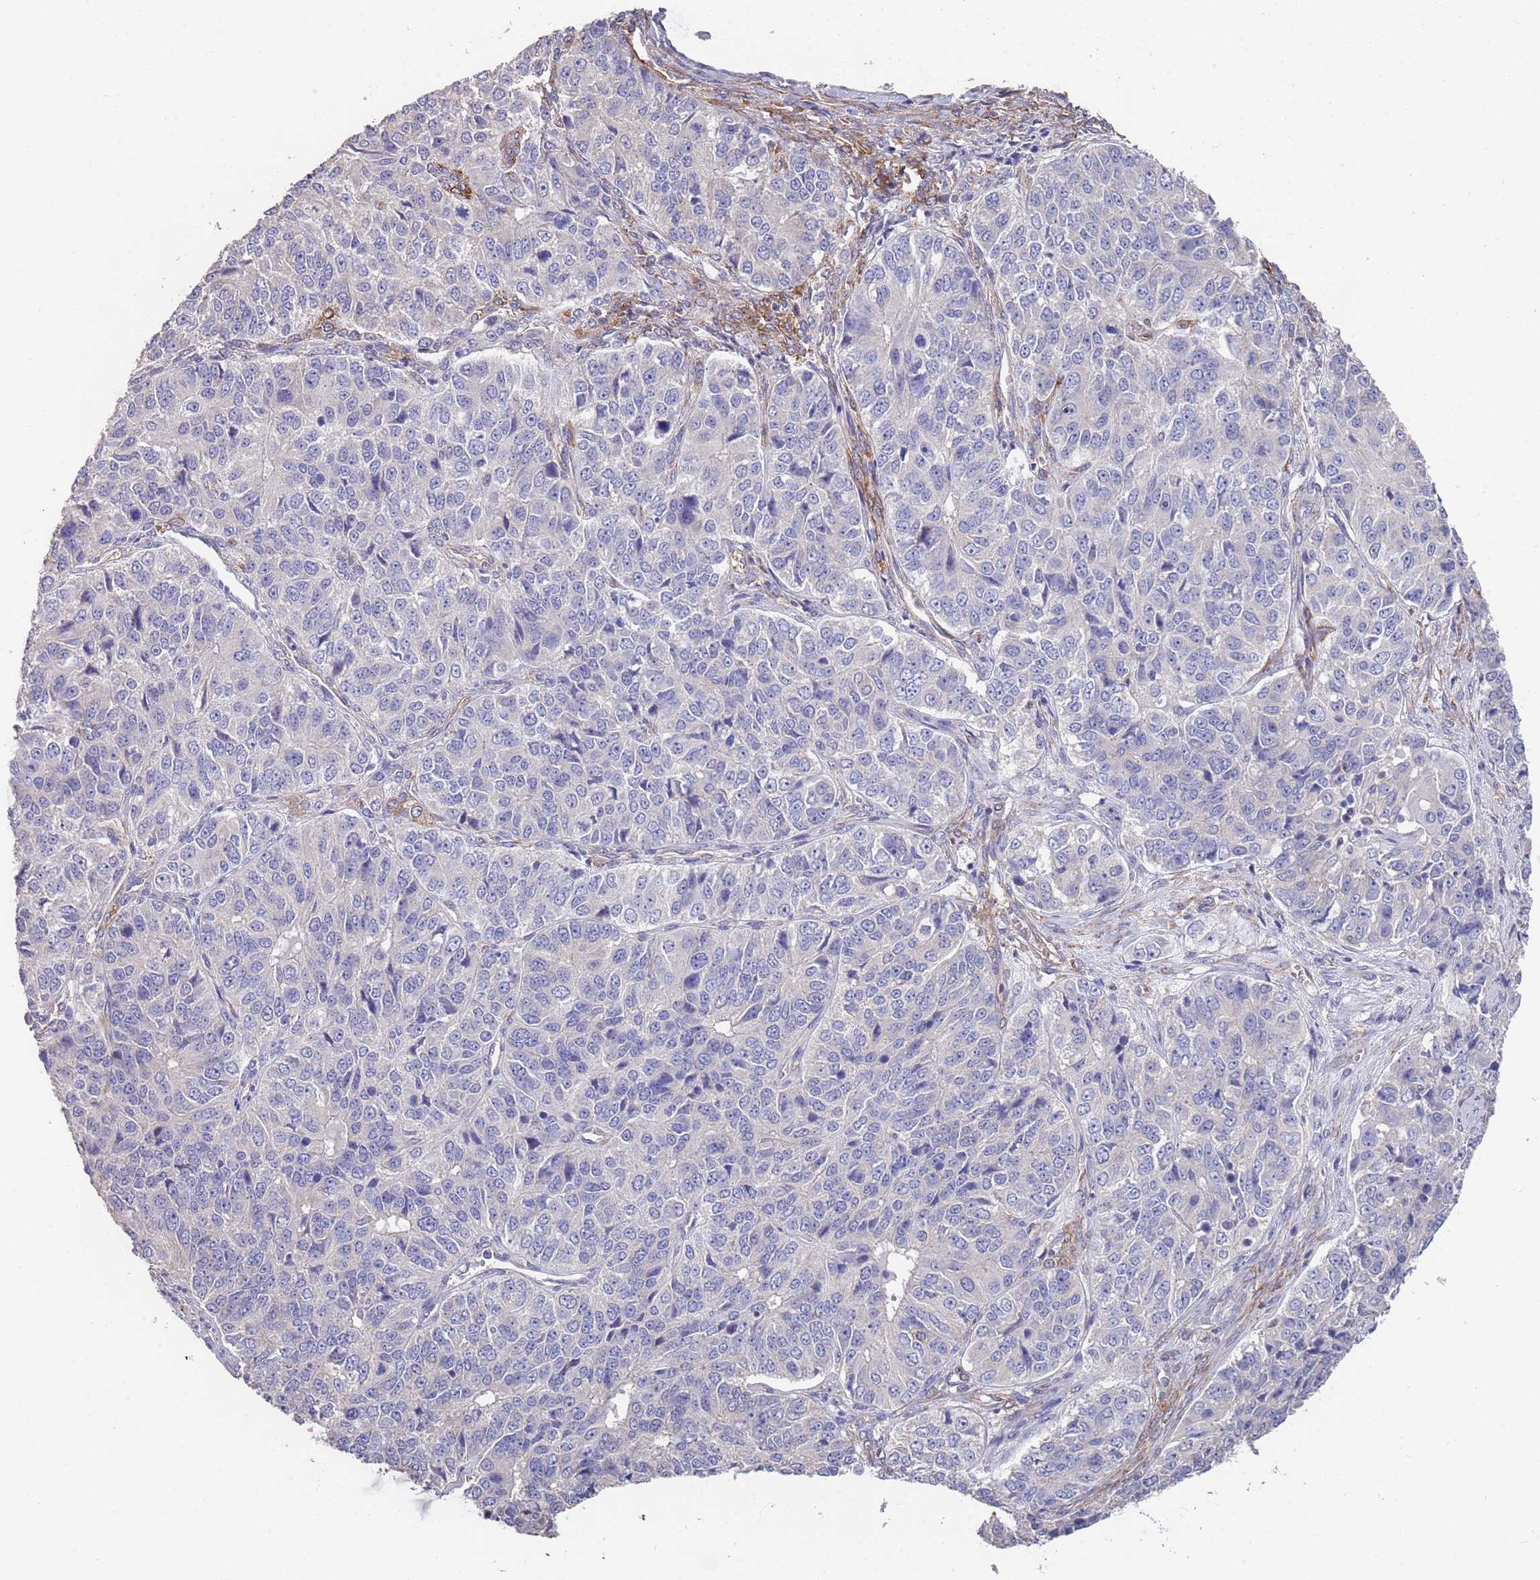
{"staining": {"intensity": "negative", "quantity": "none", "location": "none"}, "tissue": "ovarian cancer", "cell_type": "Tumor cells", "image_type": "cancer", "snomed": [{"axis": "morphology", "description": "Carcinoma, endometroid"}, {"axis": "topography", "description": "Ovary"}], "caption": "An IHC micrograph of ovarian cancer (endometroid carcinoma) is shown. There is no staining in tumor cells of ovarian cancer (endometroid carcinoma).", "gene": "ANK2", "patient": {"sex": "female", "age": 51}}